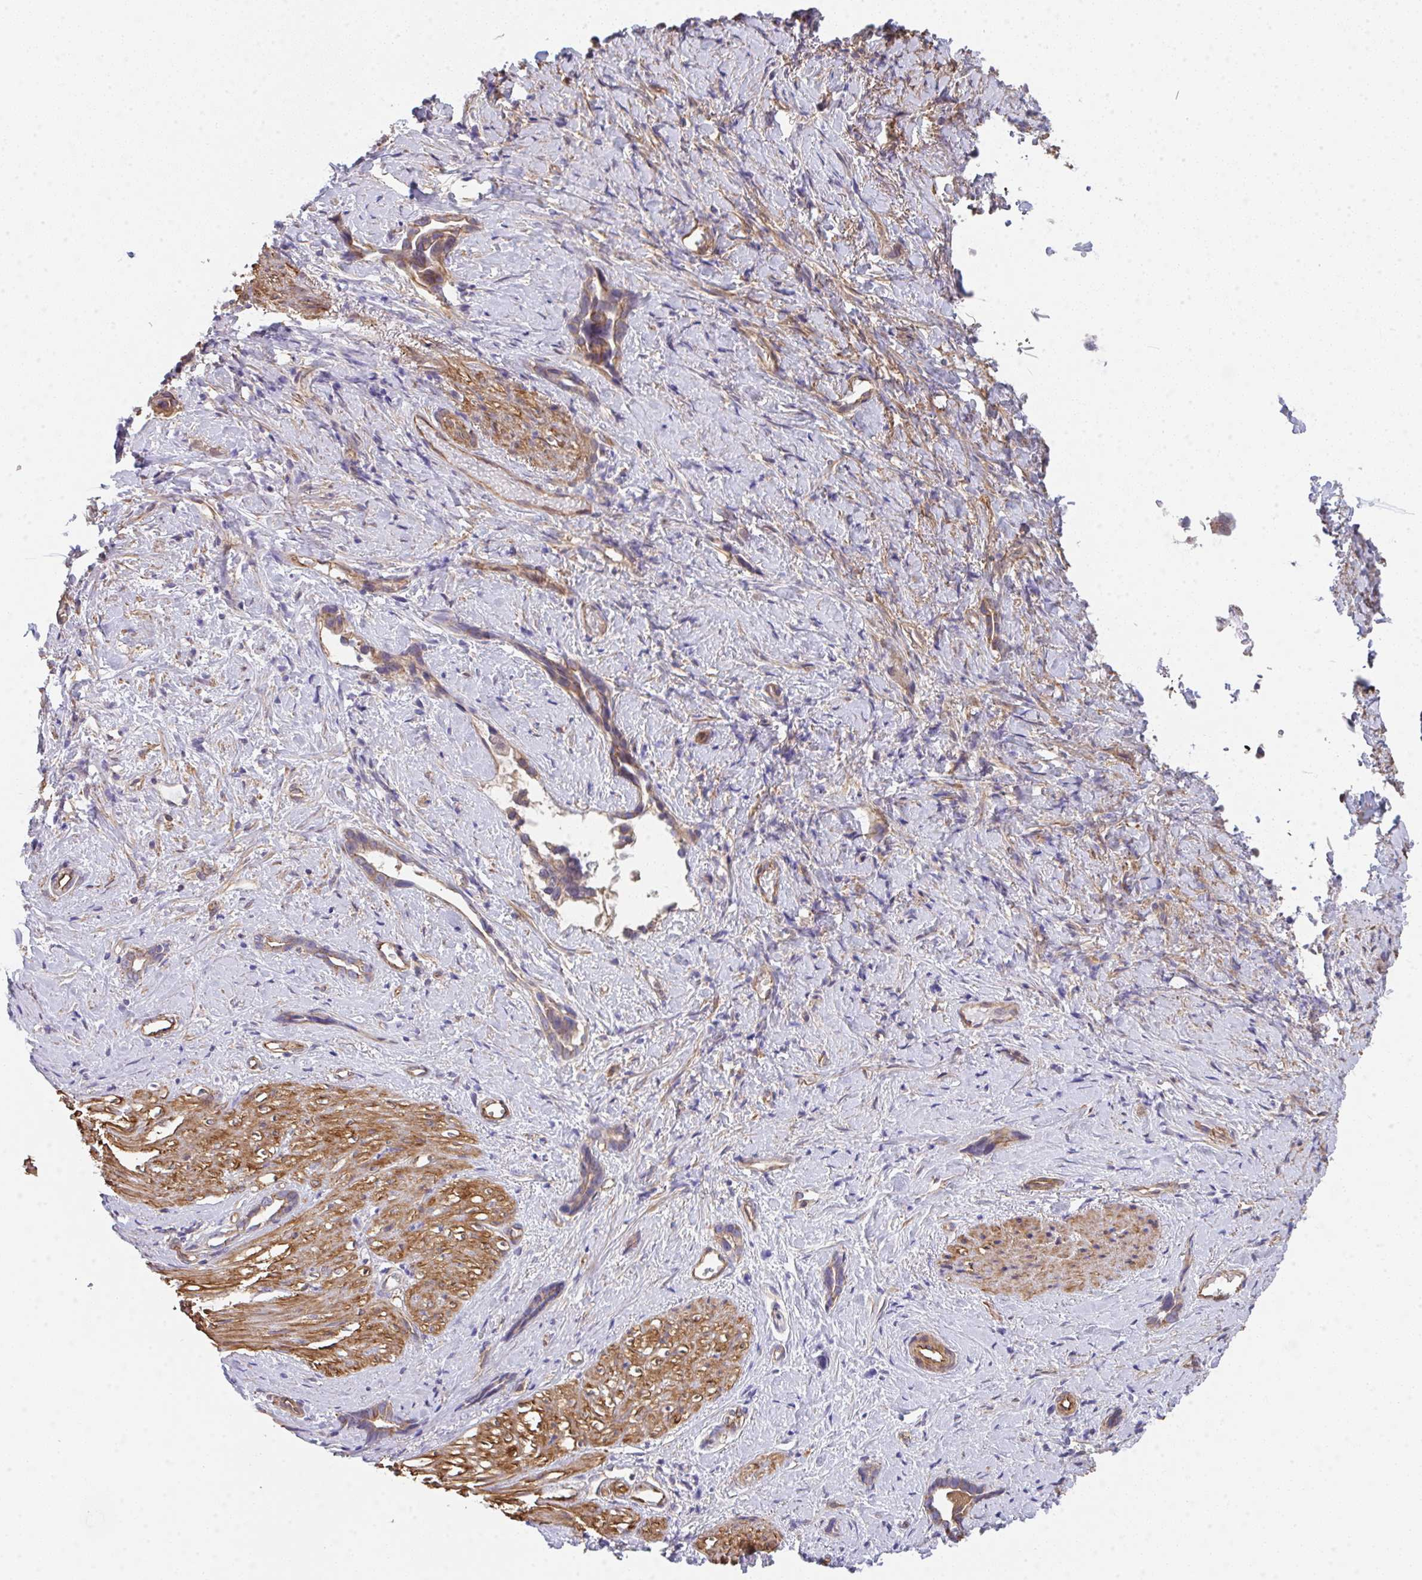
{"staining": {"intensity": "moderate", "quantity": "<25%", "location": "cytoplasmic/membranous"}, "tissue": "stomach cancer", "cell_type": "Tumor cells", "image_type": "cancer", "snomed": [{"axis": "morphology", "description": "Adenocarcinoma, NOS"}, {"axis": "topography", "description": "Stomach"}], "caption": "Stomach adenocarcinoma was stained to show a protein in brown. There is low levels of moderate cytoplasmic/membranous positivity in about <25% of tumor cells. (Brightfield microscopy of DAB IHC at high magnification).", "gene": "TMEM229A", "patient": {"sex": "male", "age": 55}}